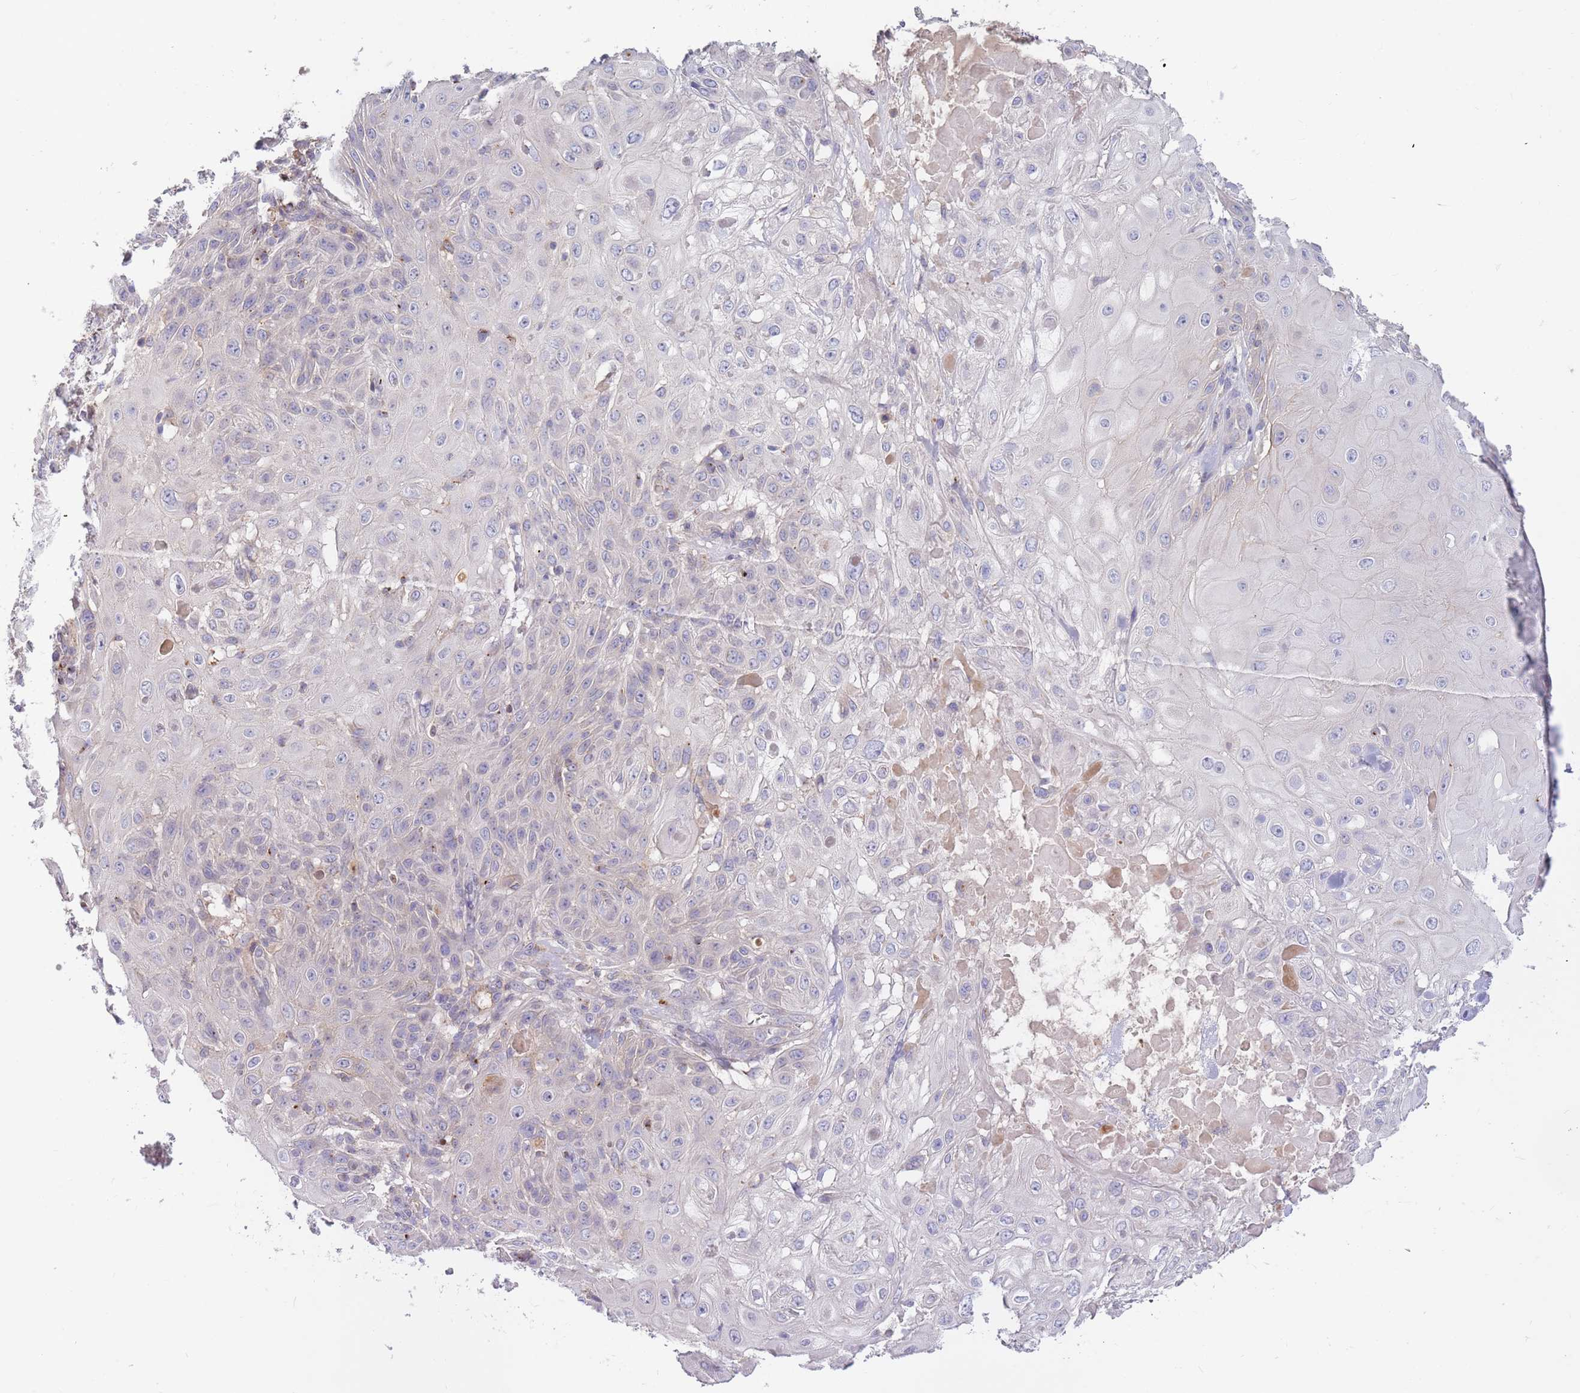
{"staining": {"intensity": "negative", "quantity": "none", "location": "none"}, "tissue": "skin cancer", "cell_type": "Tumor cells", "image_type": "cancer", "snomed": [{"axis": "morphology", "description": "Normal tissue, NOS"}, {"axis": "morphology", "description": "Squamous cell carcinoma, NOS"}, {"axis": "topography", "description": "Skin"}, {"axis": "topography", "description": "Cartilage tissue"}], "caption": "The histopathology image reveals no staining of tumor cells in squamous cell carcinoma (skin).", "gene": "BORCS5", "patient": {"sex": "female", "age": 79}}